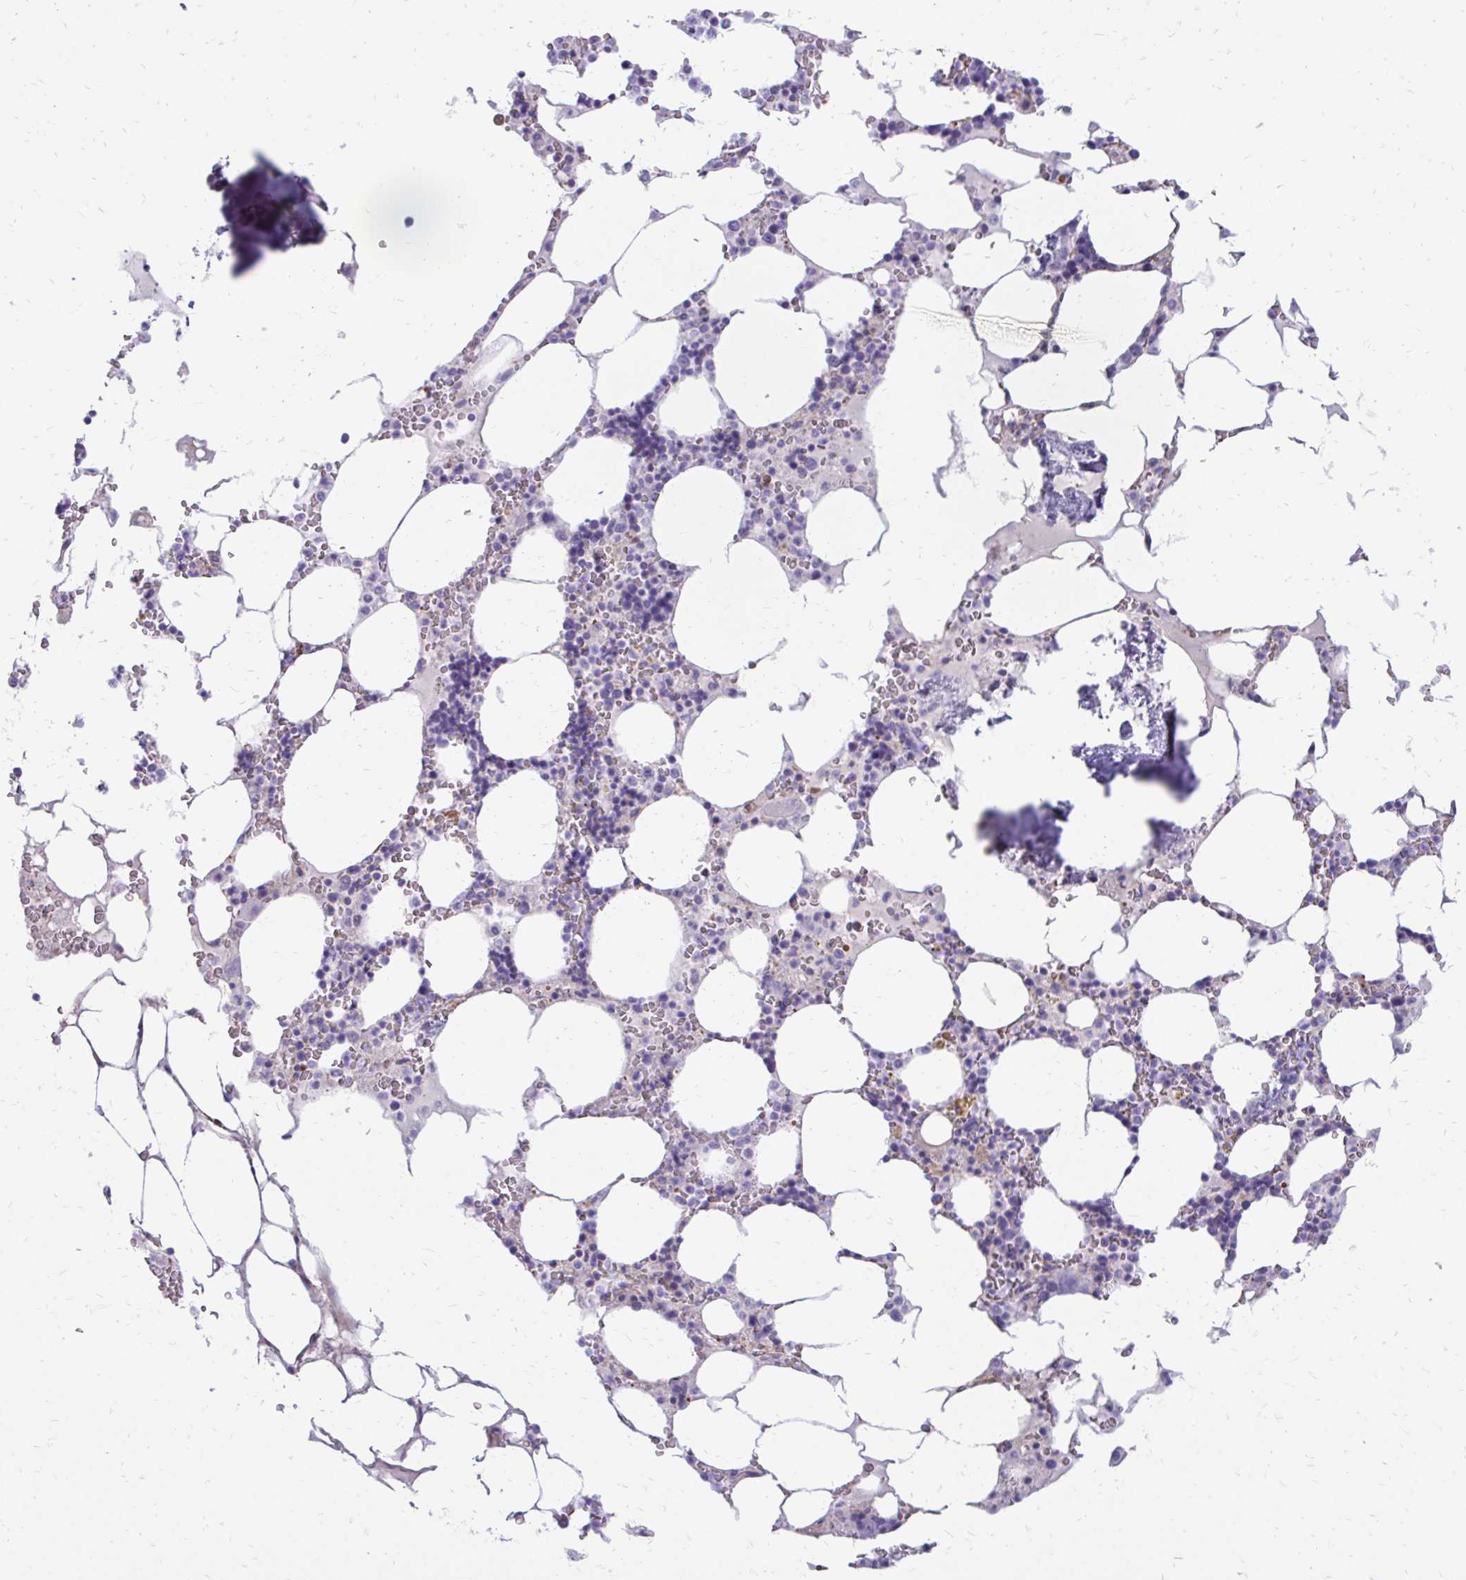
{"staining": {"intensity": "negative", "quantity": "none", "location": "none"}, "tissue": "bone marrow", "cell_type": "Hematopoietic cells", "image_type": "normal", "snomed": [{"axis": "morphology", "description": "Normal tissue, NOS"}, {"axis": "topography", "description": "Bone marrow"}], "caption": "This is an immunohistochemistry photomicrograph of unremarkable bone marrow. There is no expression in hematopoietic cells.", "gene": "SIGLEC11", "patient": {"sex": "male", "age": 64}}